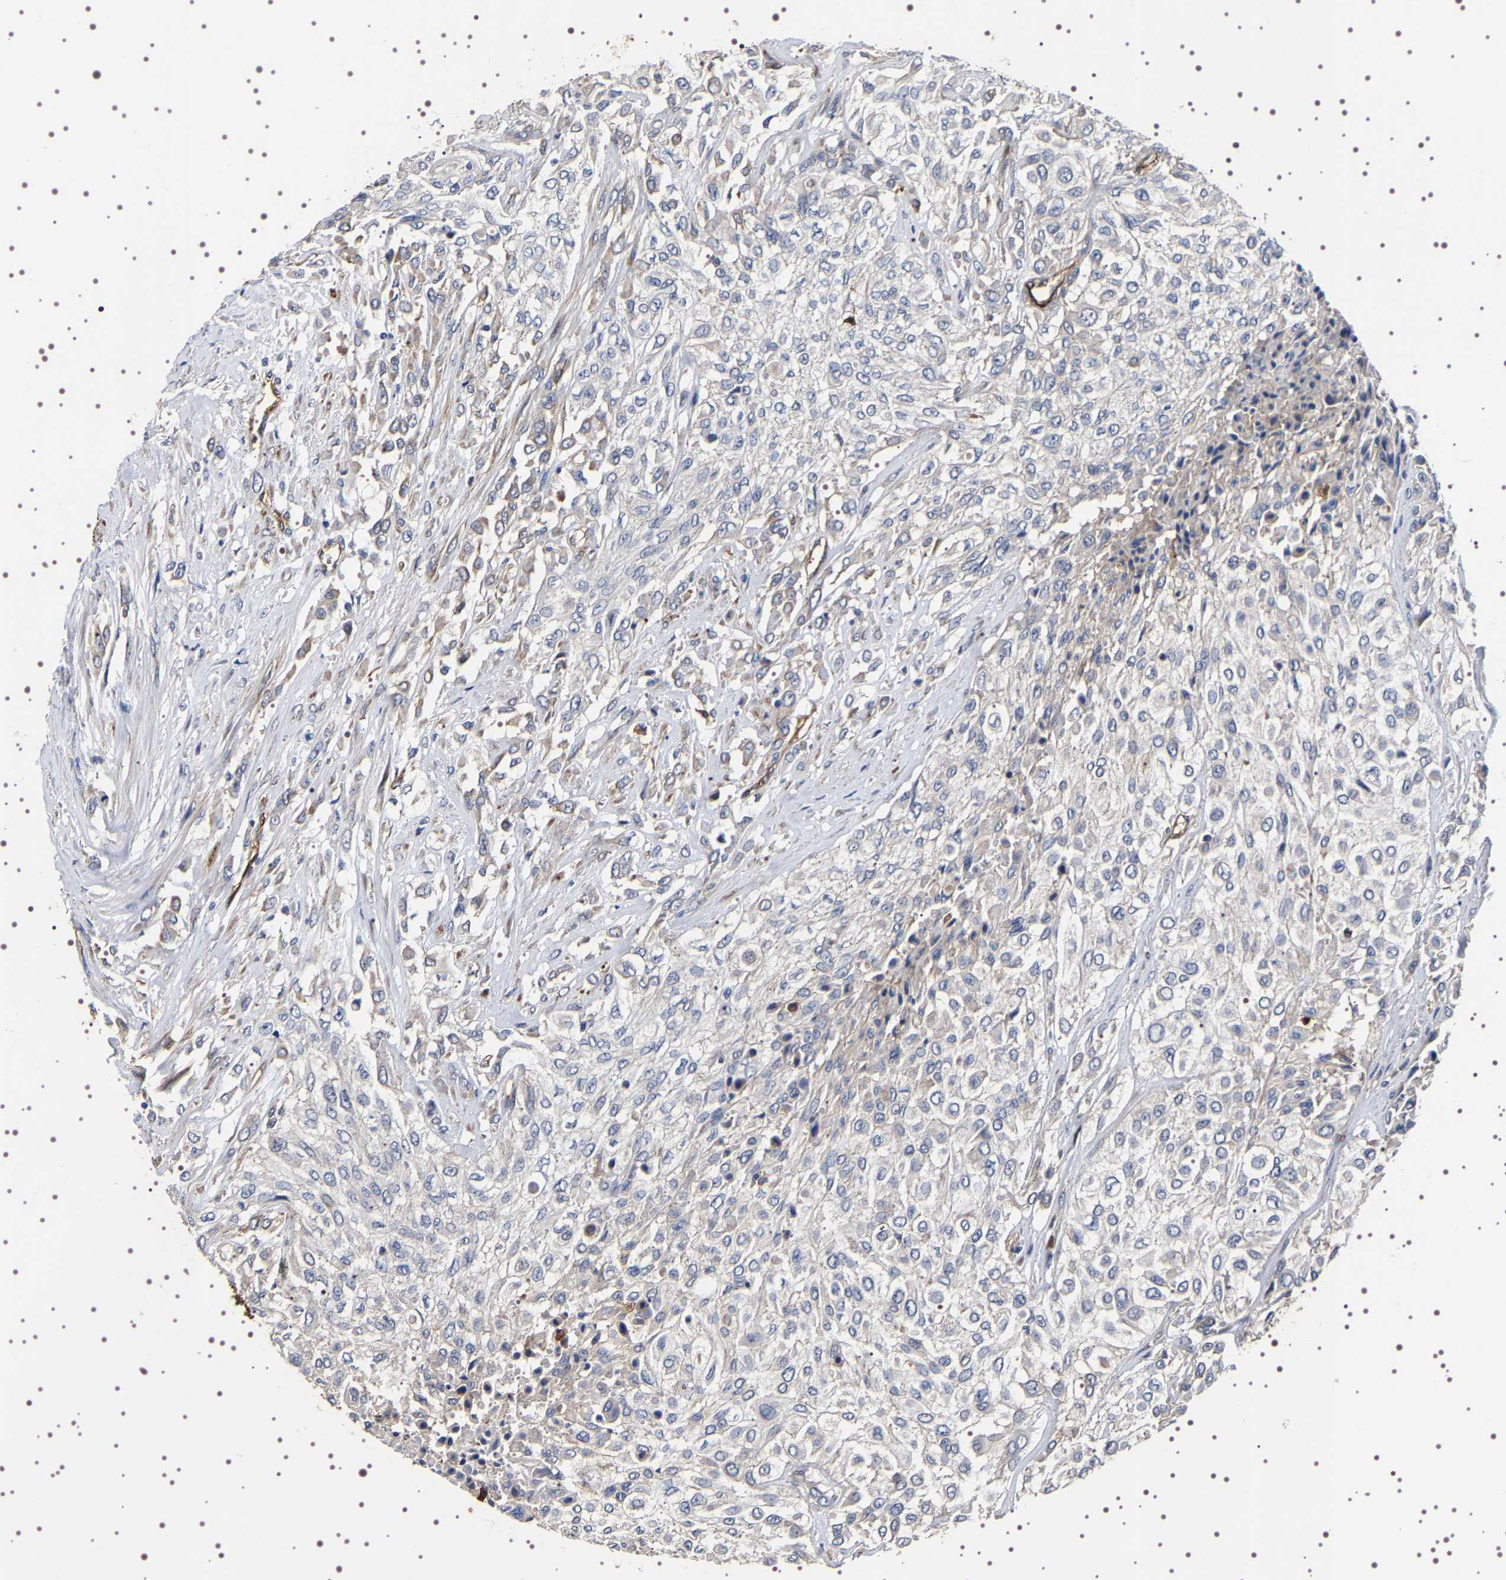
{"staining": {"intensity": "negative", "quantity": "none", "location": "none"}, "tissue": "urothelial cancer", "cell_type": "Tumor cells", "image_type": "cancer", "snomed": [{"axis": "morphology", "description": "Urothelial carcinoma, High grade"}, {"axis": "topography", "description": "Urinary bladder"}], "caption": "A micrograph of urothelial cancer stained for a protein demonstrates no brown staining in tumor cells.", "gene": "ALPL", "patient": {"sex": "male", "age": 57}}